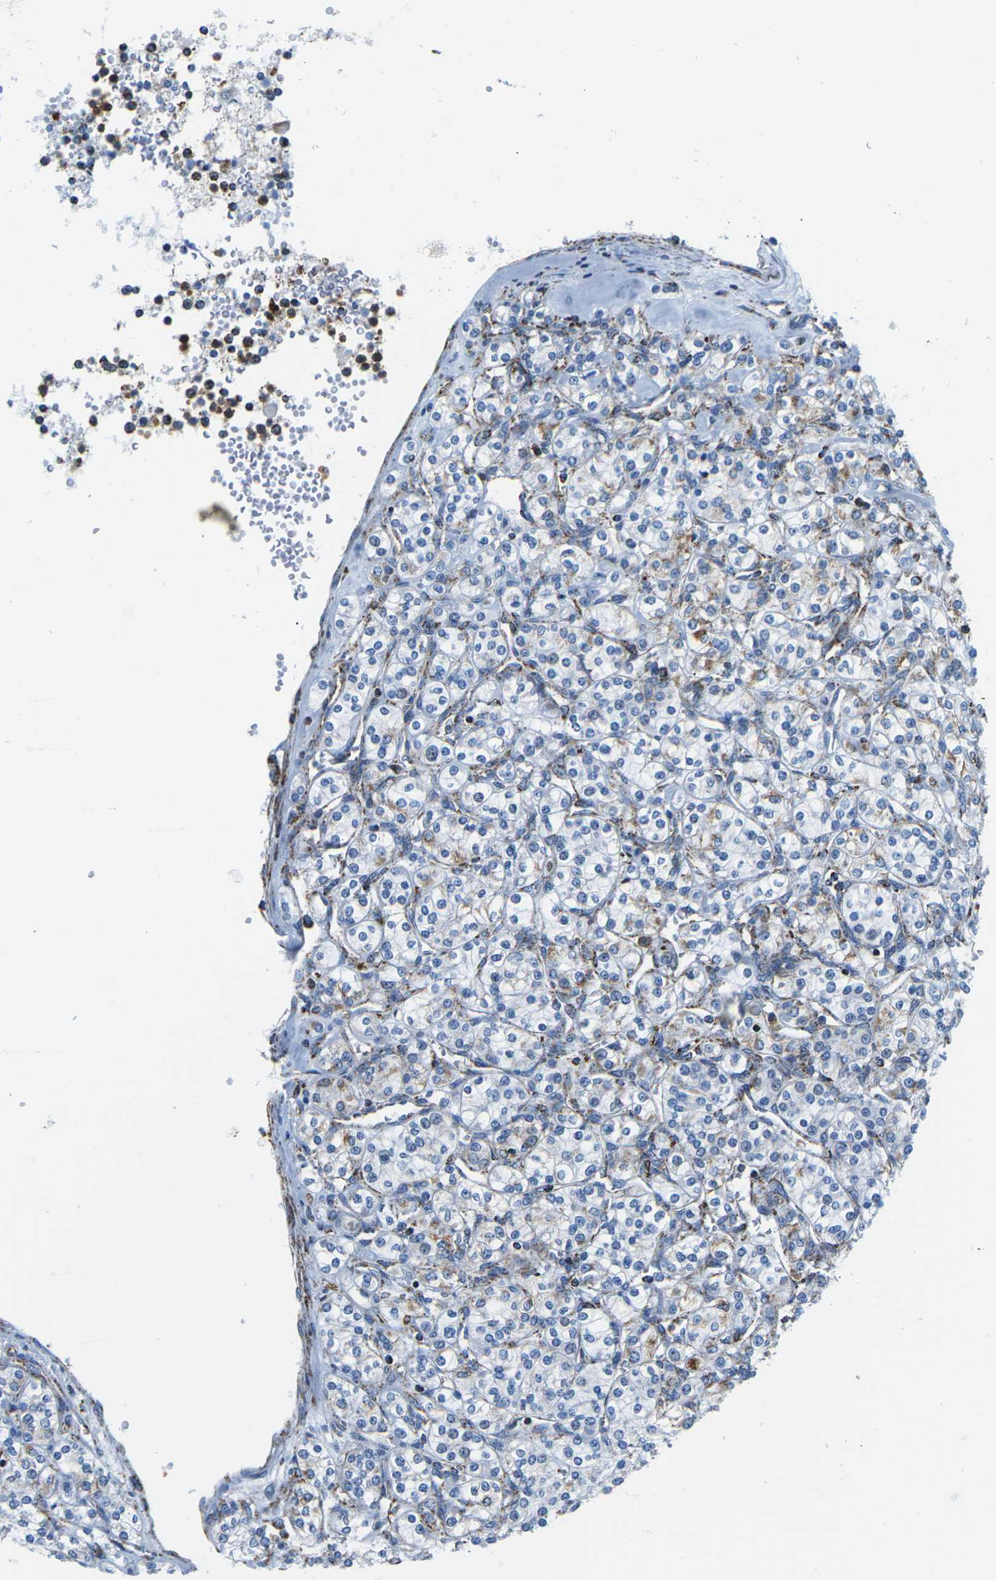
{"staining": {"intensity": "negative", "quantity": "none", "location": "none"}, "tissue": "renal cancer", "cell_type": "Tumor cells", "image_type": "cancer", "snomed": [{"axis": "morphology", "description": "Adenocarcinoma, NOS"}, {"axis": "topography", "description": "Kidney"}], "caption": "Immunohistochemistry micrograph of renal adenocarcinoma stained for a protein (brown), which exhibits no positivity in tumor cells.", "gene": "COX6C", "patient": {"sex": "male", "age": 77}}